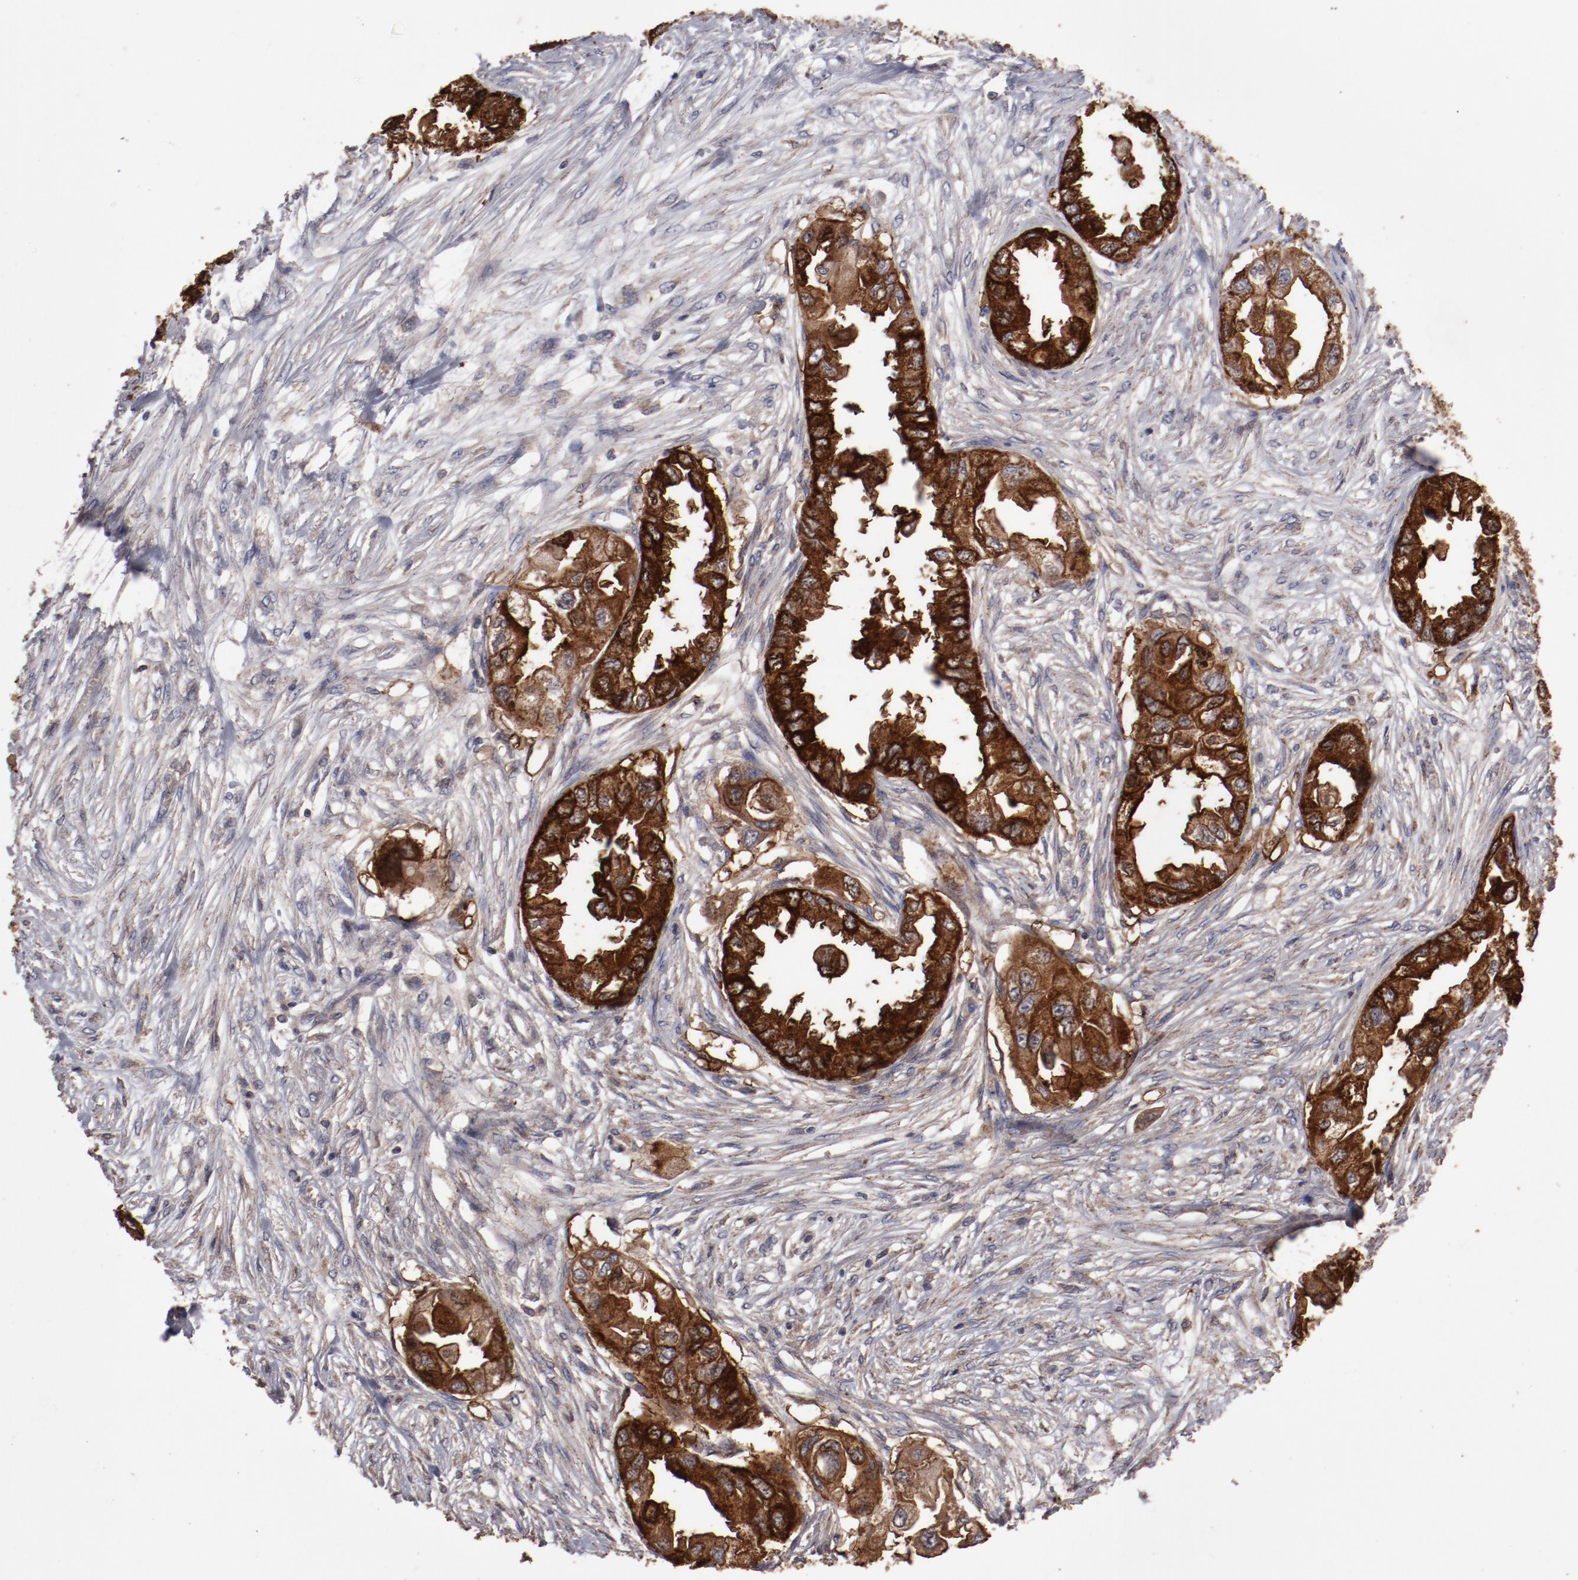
{"staining": {"intensity": "strong", "quantity": ">75%", "location": "cytoplasmic/membranous"}, "tissue": "endometrial cancer", "cell_type": "Tumor cells", "image_type": "cancer", "snomed": [{"axis": "morphology", "description": "Adenocarcinoma, NOS"}, {"axis": "topography", "description": "Endometrium"}], "caption": "Adenocarcinoma (endometrial) tissue shows strong cytoplasmic/membranous staining in approximately >75% of tumor cells The staining was performed using DAB (3,3'-diaminobenzidine), with brown indicating positive protein expression. Nuclei are stained blue with hematoxylin.", "gene": "LRRC75B", "patient": {"sex": "female", "age": 67}}